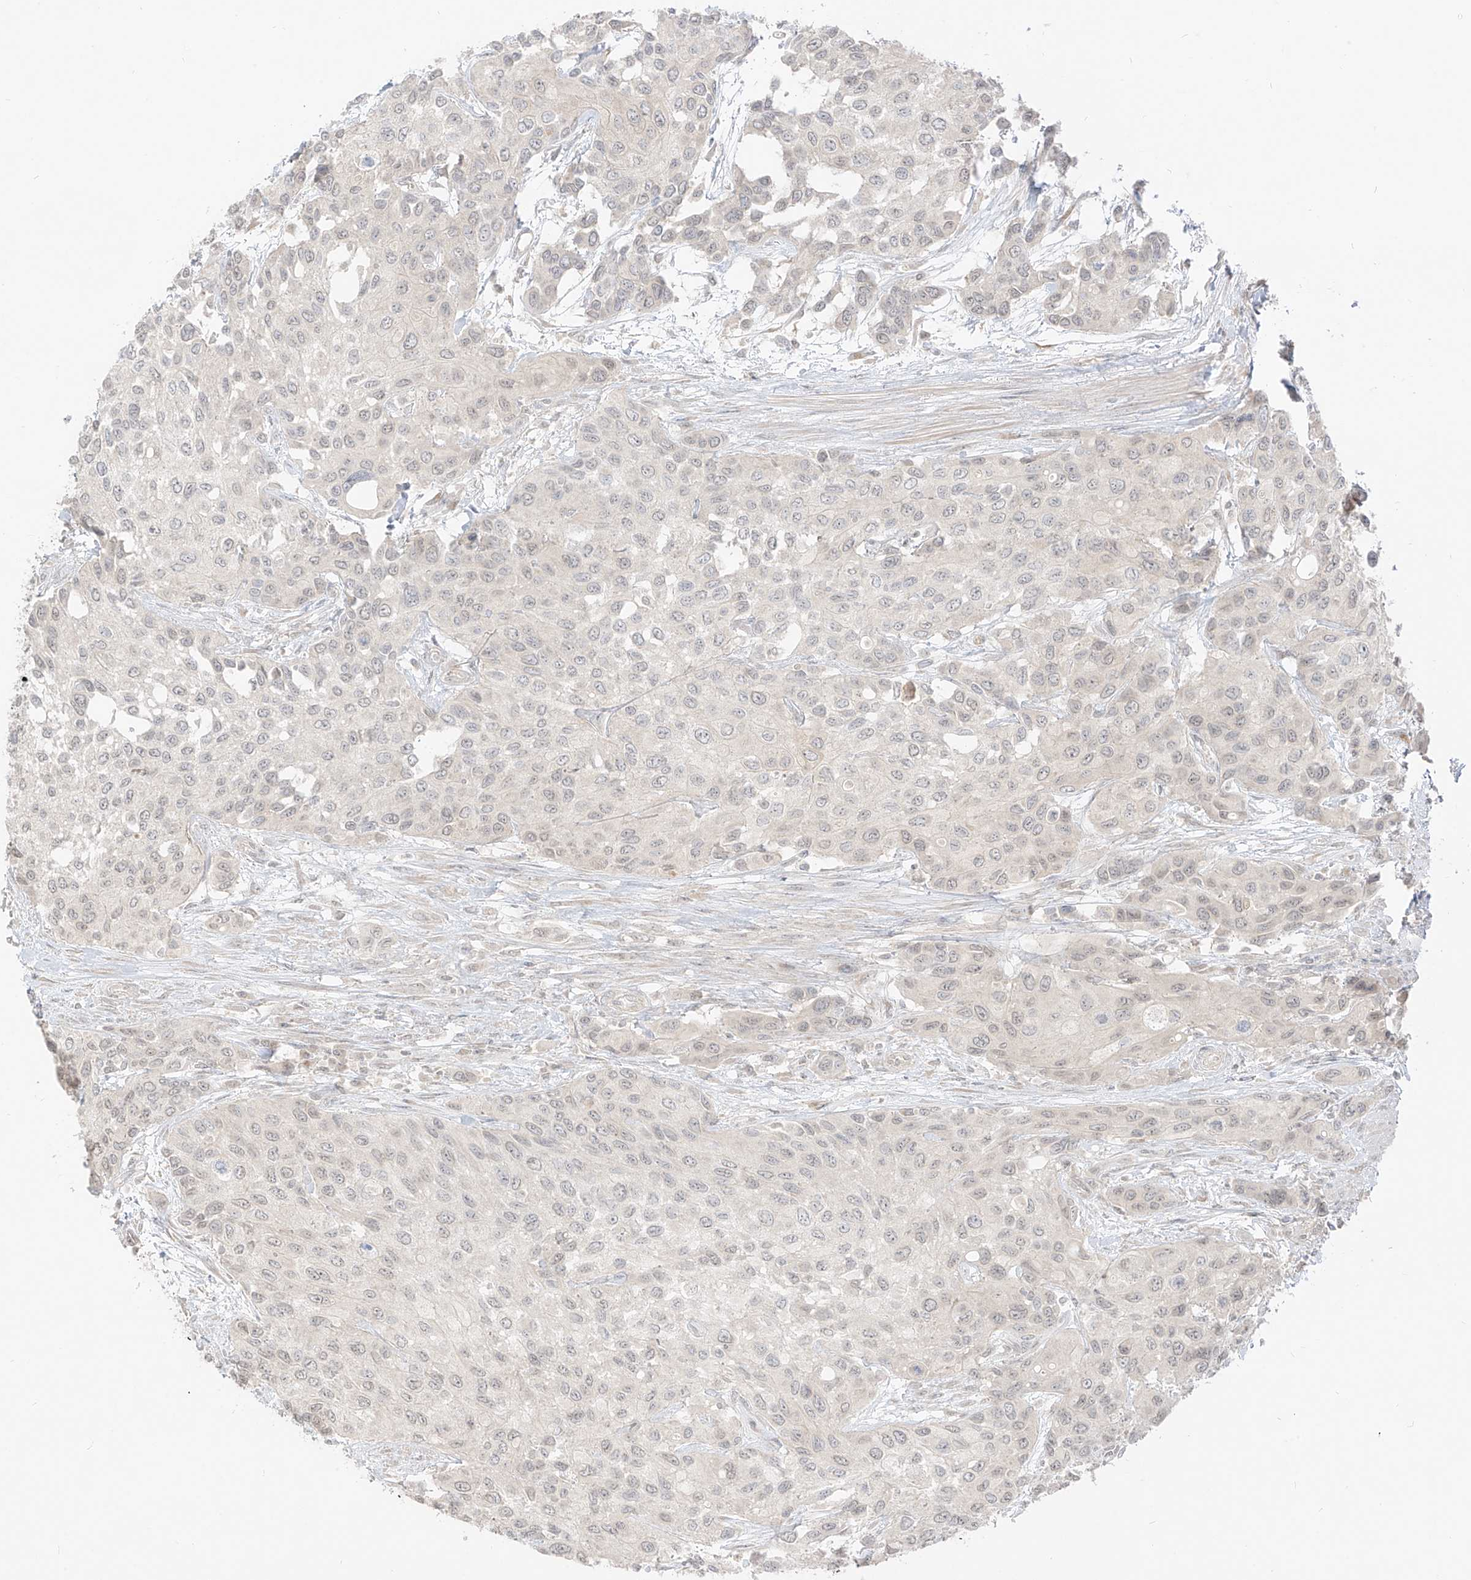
{"staining": {"intensity": "negative", "quantity": "none", "location": "none"}, "tissue": "urothelial cancer", "cell_type": "Tumor cells", "image_type": "cancer", "snomed": [{"axis": "morphology", "description": "Normal tissue, NOS"}, {"axis": "morphology", "description": "Urothelial carcinoma, High grade"}, {"axis": "topography", "description": "Vascular tissue"}, {"axis": "topography", "description": "Urinary bladder"}], "caption": "Immunohistochemistry (IHC) image of urothelial carcinoma (high-grade) stained for a protein (brown), which displays no staining in tumor cells. The staining was performed using DAB to visualize the protein expression in brown, while the nuclei were stained in blue with hematoxylin (Magnification: 20x).", "gene": "LIPT1", "patient": {"sex": "female", "age": 56}}